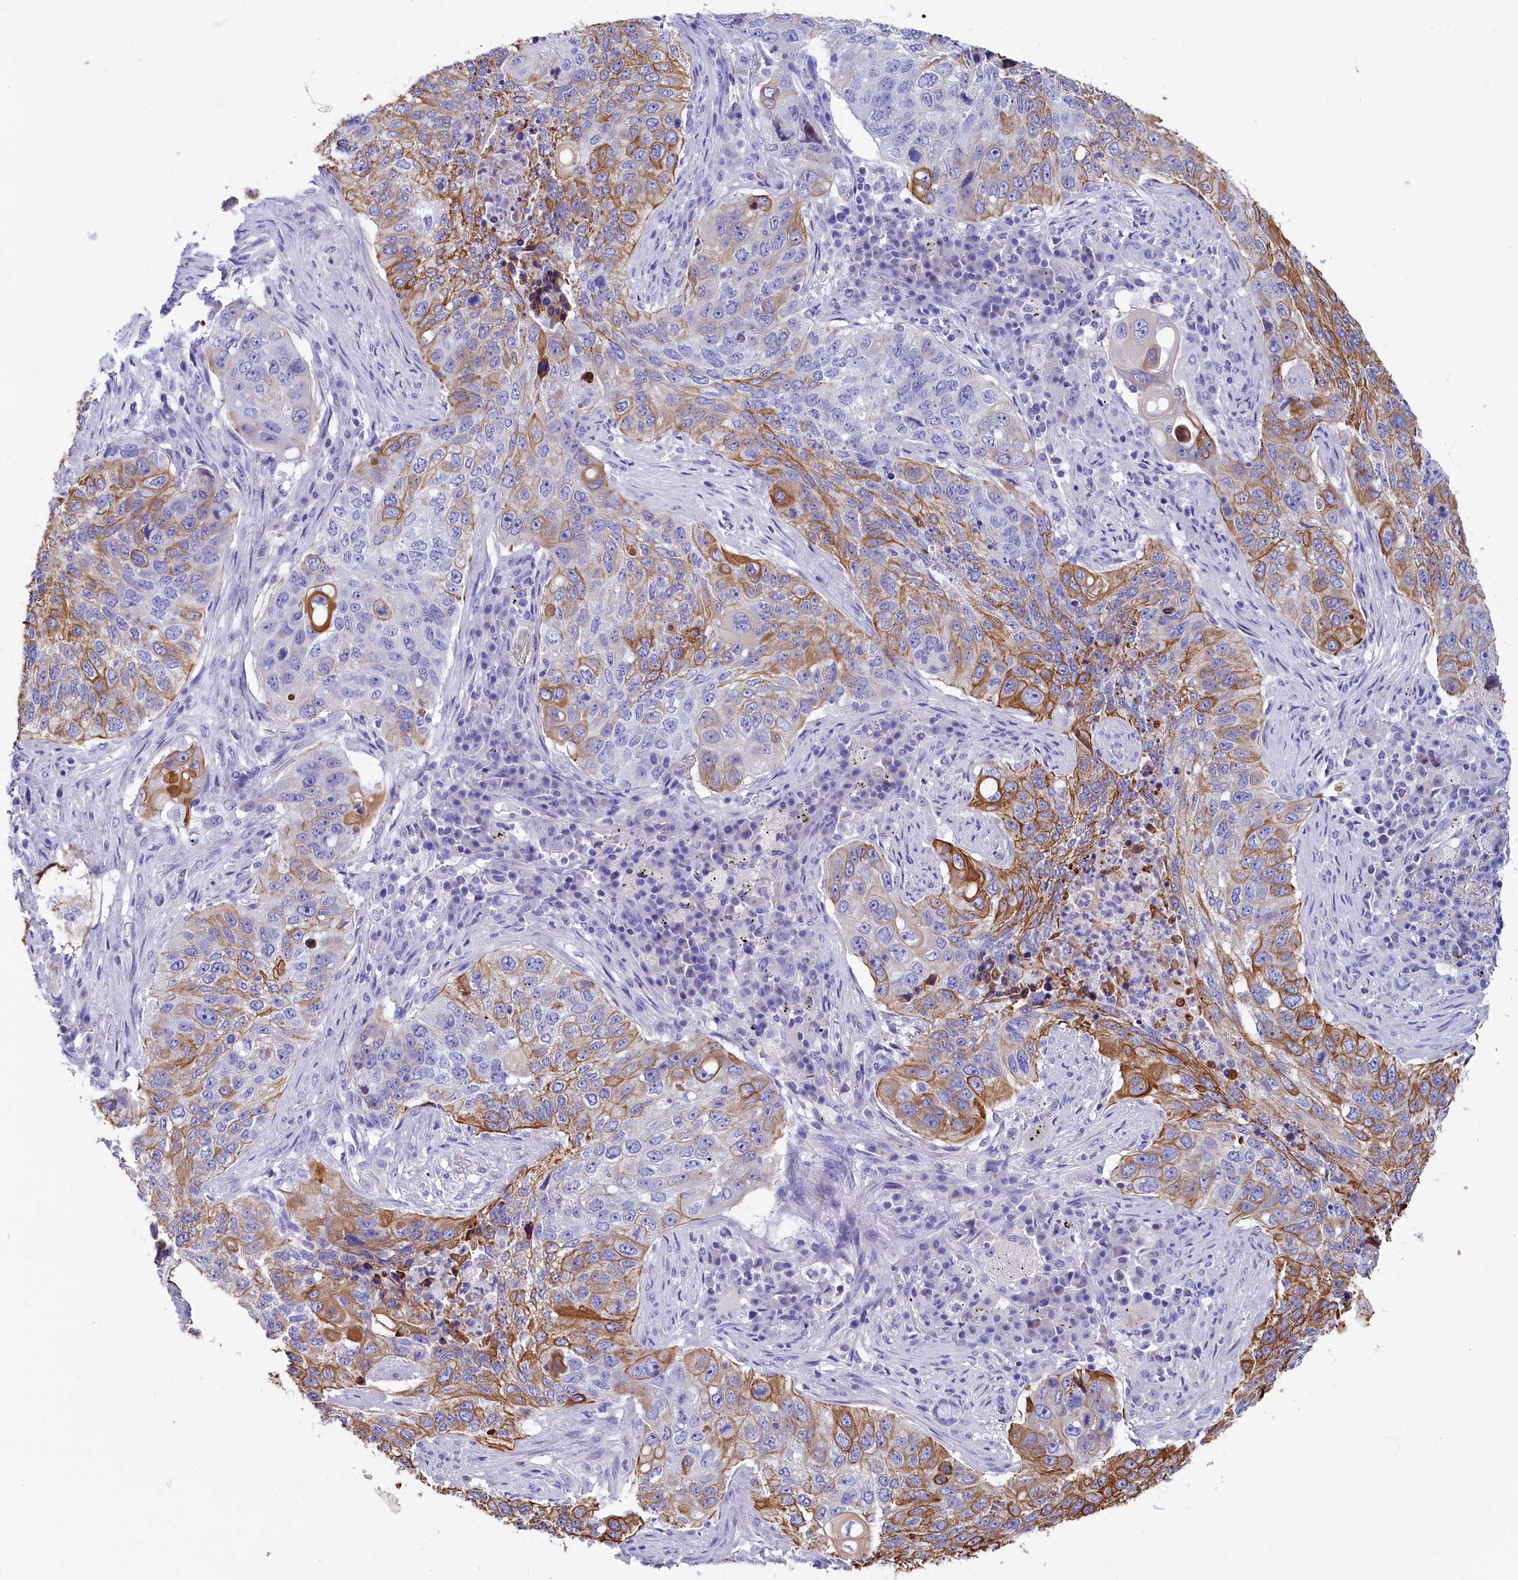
{"staining": {"intensity": "moderate", "quantity": "25%-75%", "location": "cytoplasmic/membranous"}, "tissue": "lung cancer", "cell_type": "Tumor cells", "image_type": "cancer", "snomed": [{"axis": "morphology", "description": "Squamous cell carcinoma, NOS"}, {"axis": "topography", "description": "Lung"}], "caption": "Protein staining by immunohistochemistry (IHC) demonstrates moderate cytoplasmic/membranous expression in approximately 25%-75% of tumor cells in squamous cell carcinoma (lung). The protein of interest is shown in brown color, while the nuclei are stained blue.", "gene": "SULT2A1", "patient": {"sex": "female", "age": 63}}